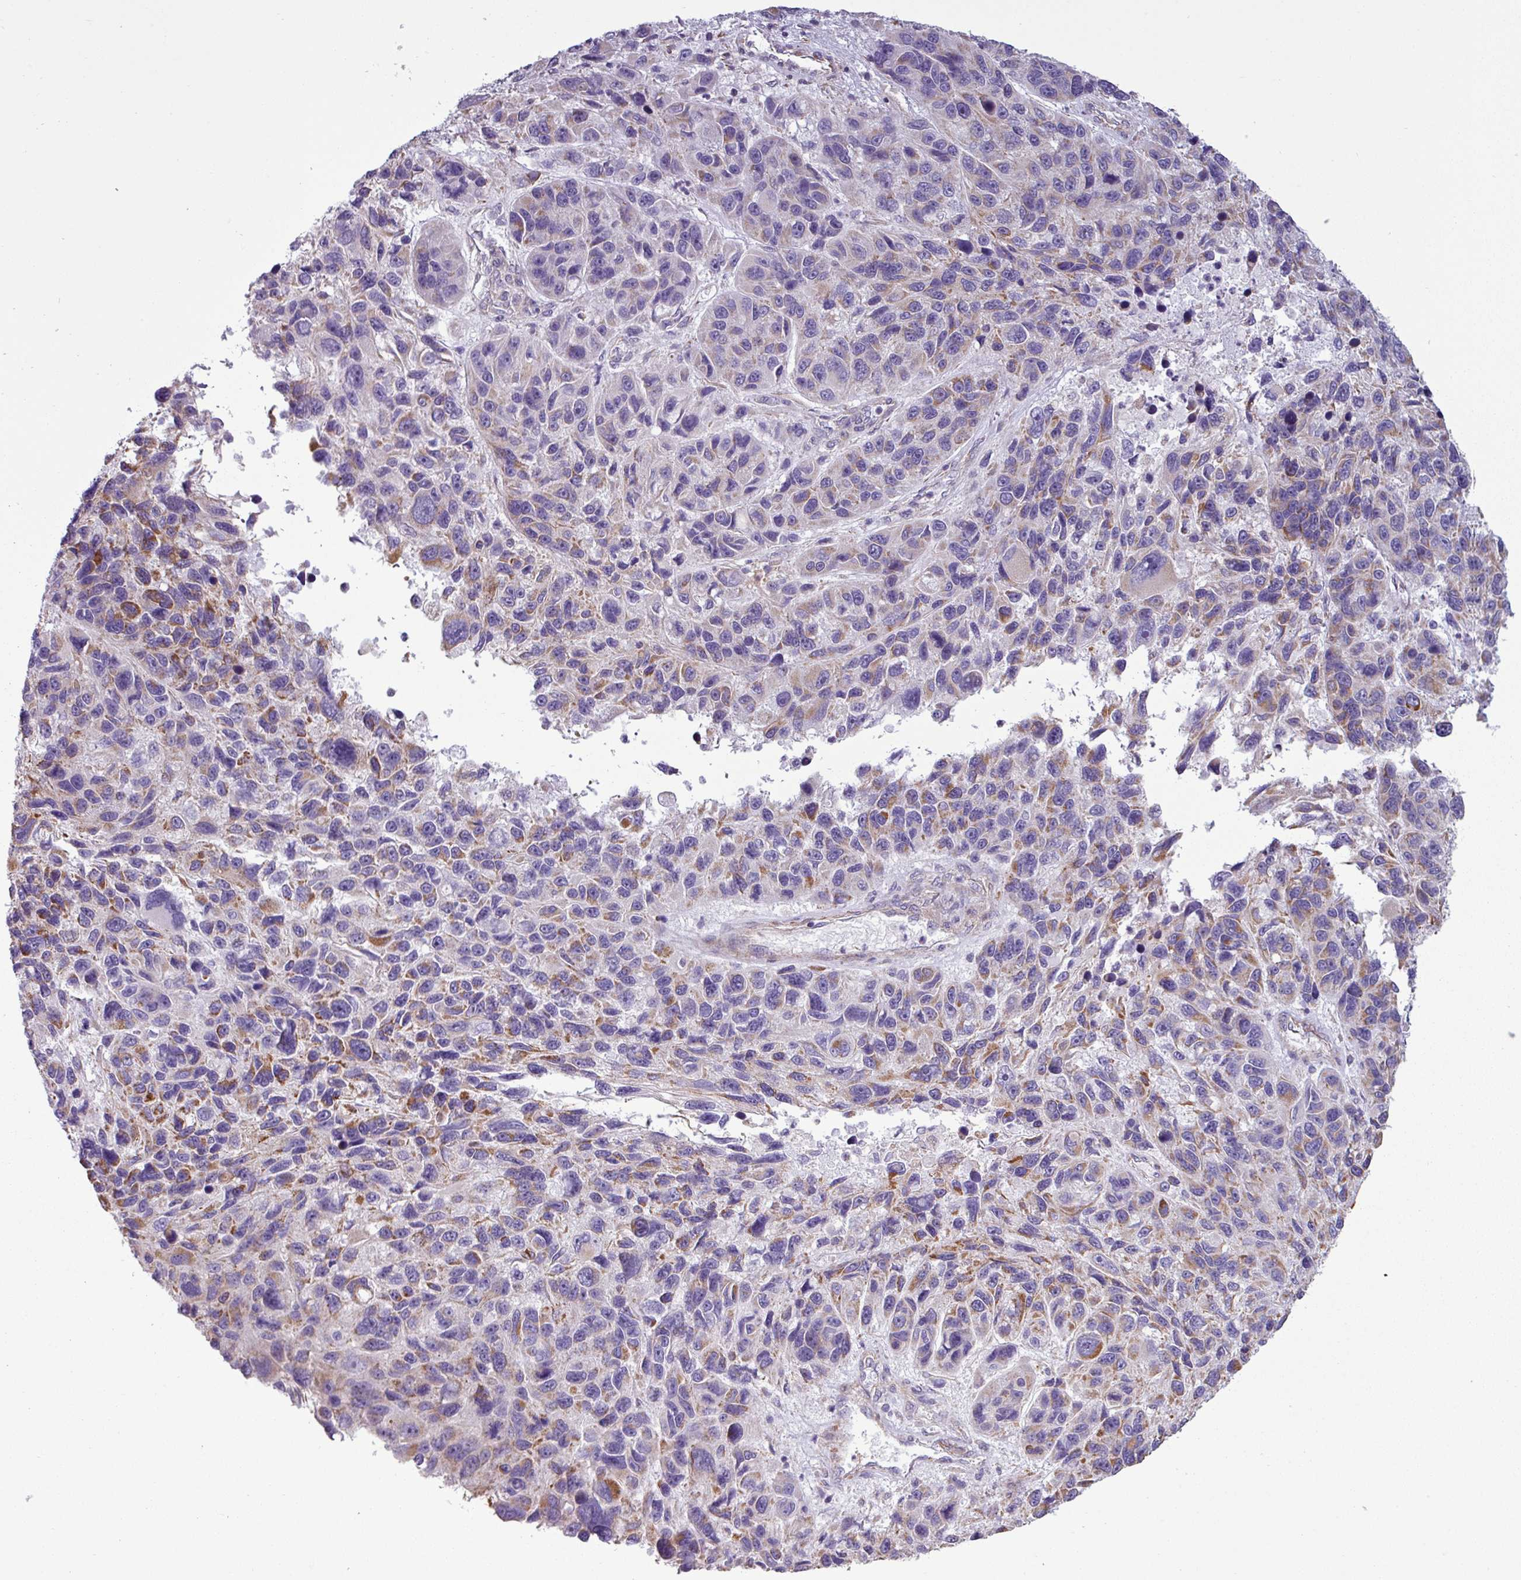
{"staining": {"intensity": "moderate", "quantity": "25%-75%", "location": "cytoplasmic/membranous"}, "tissue": "melanoma", "cell_type": "Tumor cells", "image_type": "cancer", "snomed": [{"axis": "morphology", "description": "Malignant melanoma, NOS"}, {"axis": "topography", "description": "Skin"}], "caption": "Immunohistochemical staining of malignant melanoma demonstrates moderate cytoplasmic/membranous protein staining in about 25%-75% of tumor cells. The protein is shown in brown color, while the nuclei are stained blue.", "gene": "BTN2A2", "patient": {"sex": "male", "age": 53}}